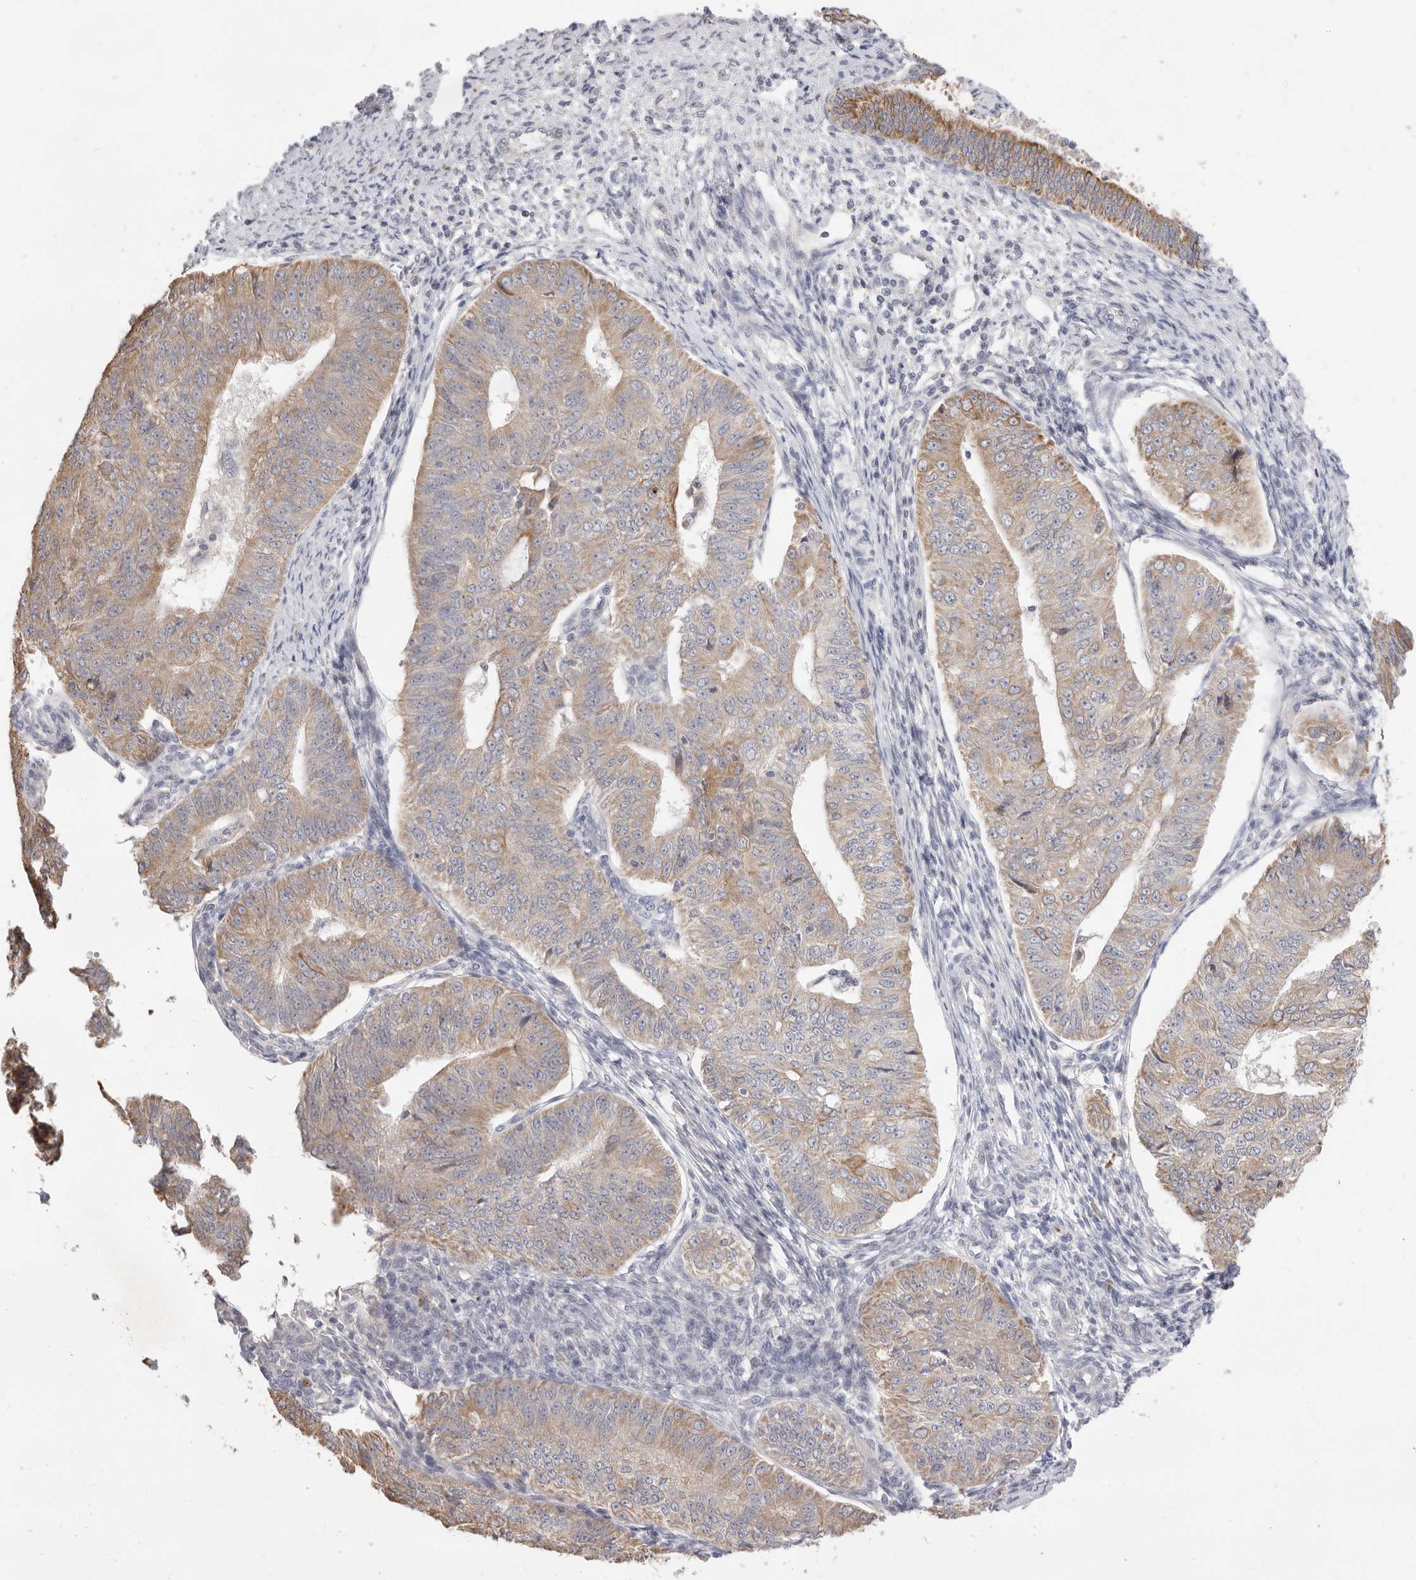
{"staining": {"intensity": "moderate", "quantity": ">75%", "location": "cytoplasmic/membranous"}, "tissue": "endometrial cancer", "cell_type": "Tumor cells", "image_type": "cancer", "snomed": [{"axis": "morphology", "description": "Adenocarcinoma, NOS"}, {"axis": "topography", "description": "Endometrium"}], "caption": "A brown stain highlights moderate cytoplasmic/membranous expression of a protein in endometrial adenocarcinoma tumor cells. (Brightfield microscopy of DAB IHC at high magnification).", "gene": "USH1C", "patient": {"sex": "female", "age": 32}}